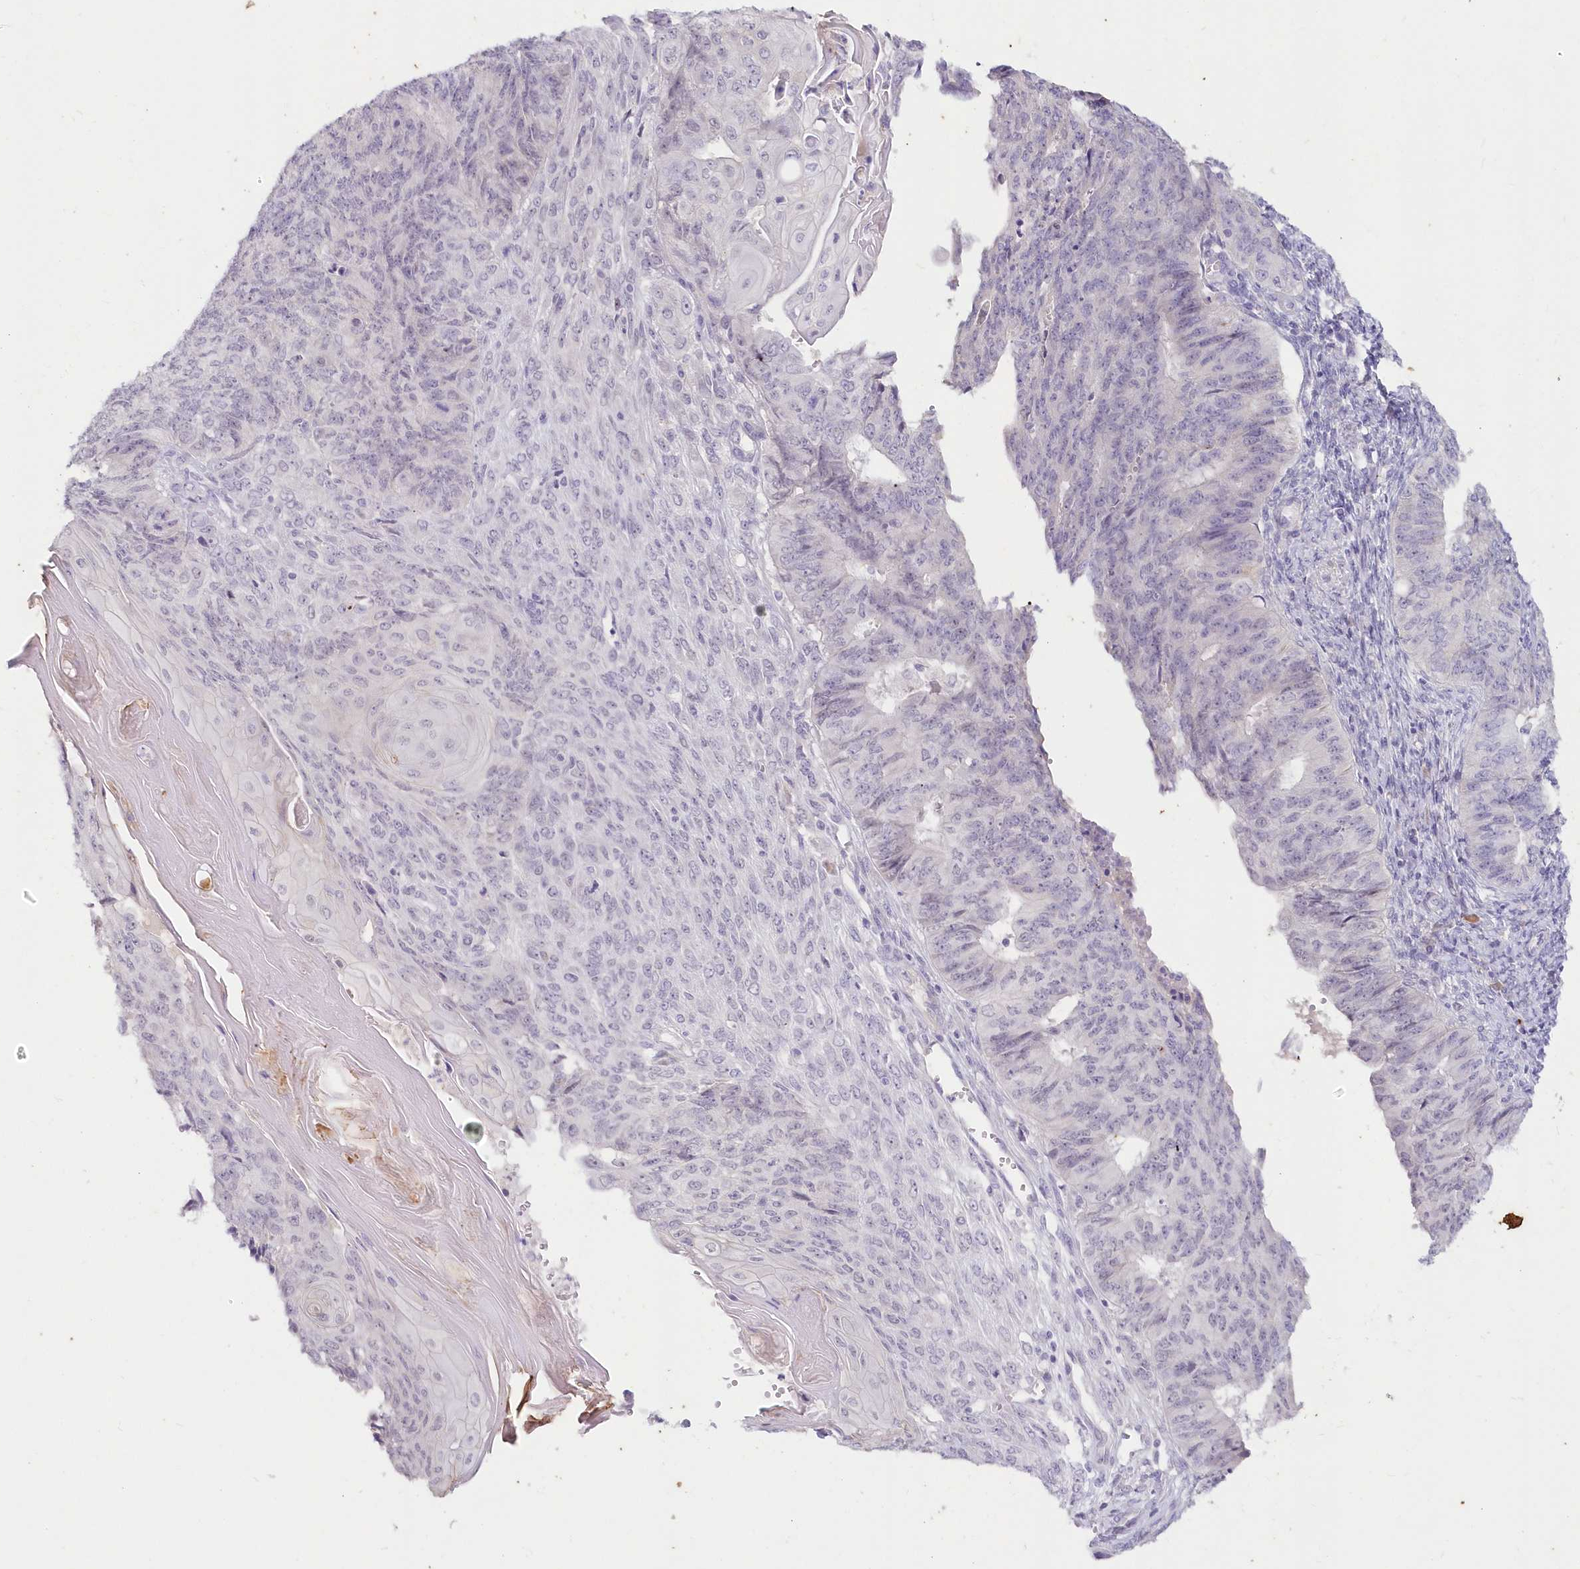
{"staining": {"intensity": "negative", "quantity": "none", "location": "none"}, "tissue": "endometrial cancer", "cell_type": "Tumor cells", "image_type": "cancer", "snomed": [{"axis": "morphology", "description": "Adenocarcinoma, NOS"}, {"axis": "topography", "description": "Endometrium"}], "caption": "A micrograph of human endometrial cancer (adenocarcinoma) is negative for staining in tumor cells. (DAB immunohistochemistry with hematoxylin counter stain).", "gene": "SNED1", "patient": {"sex": "female", "age": 32}}